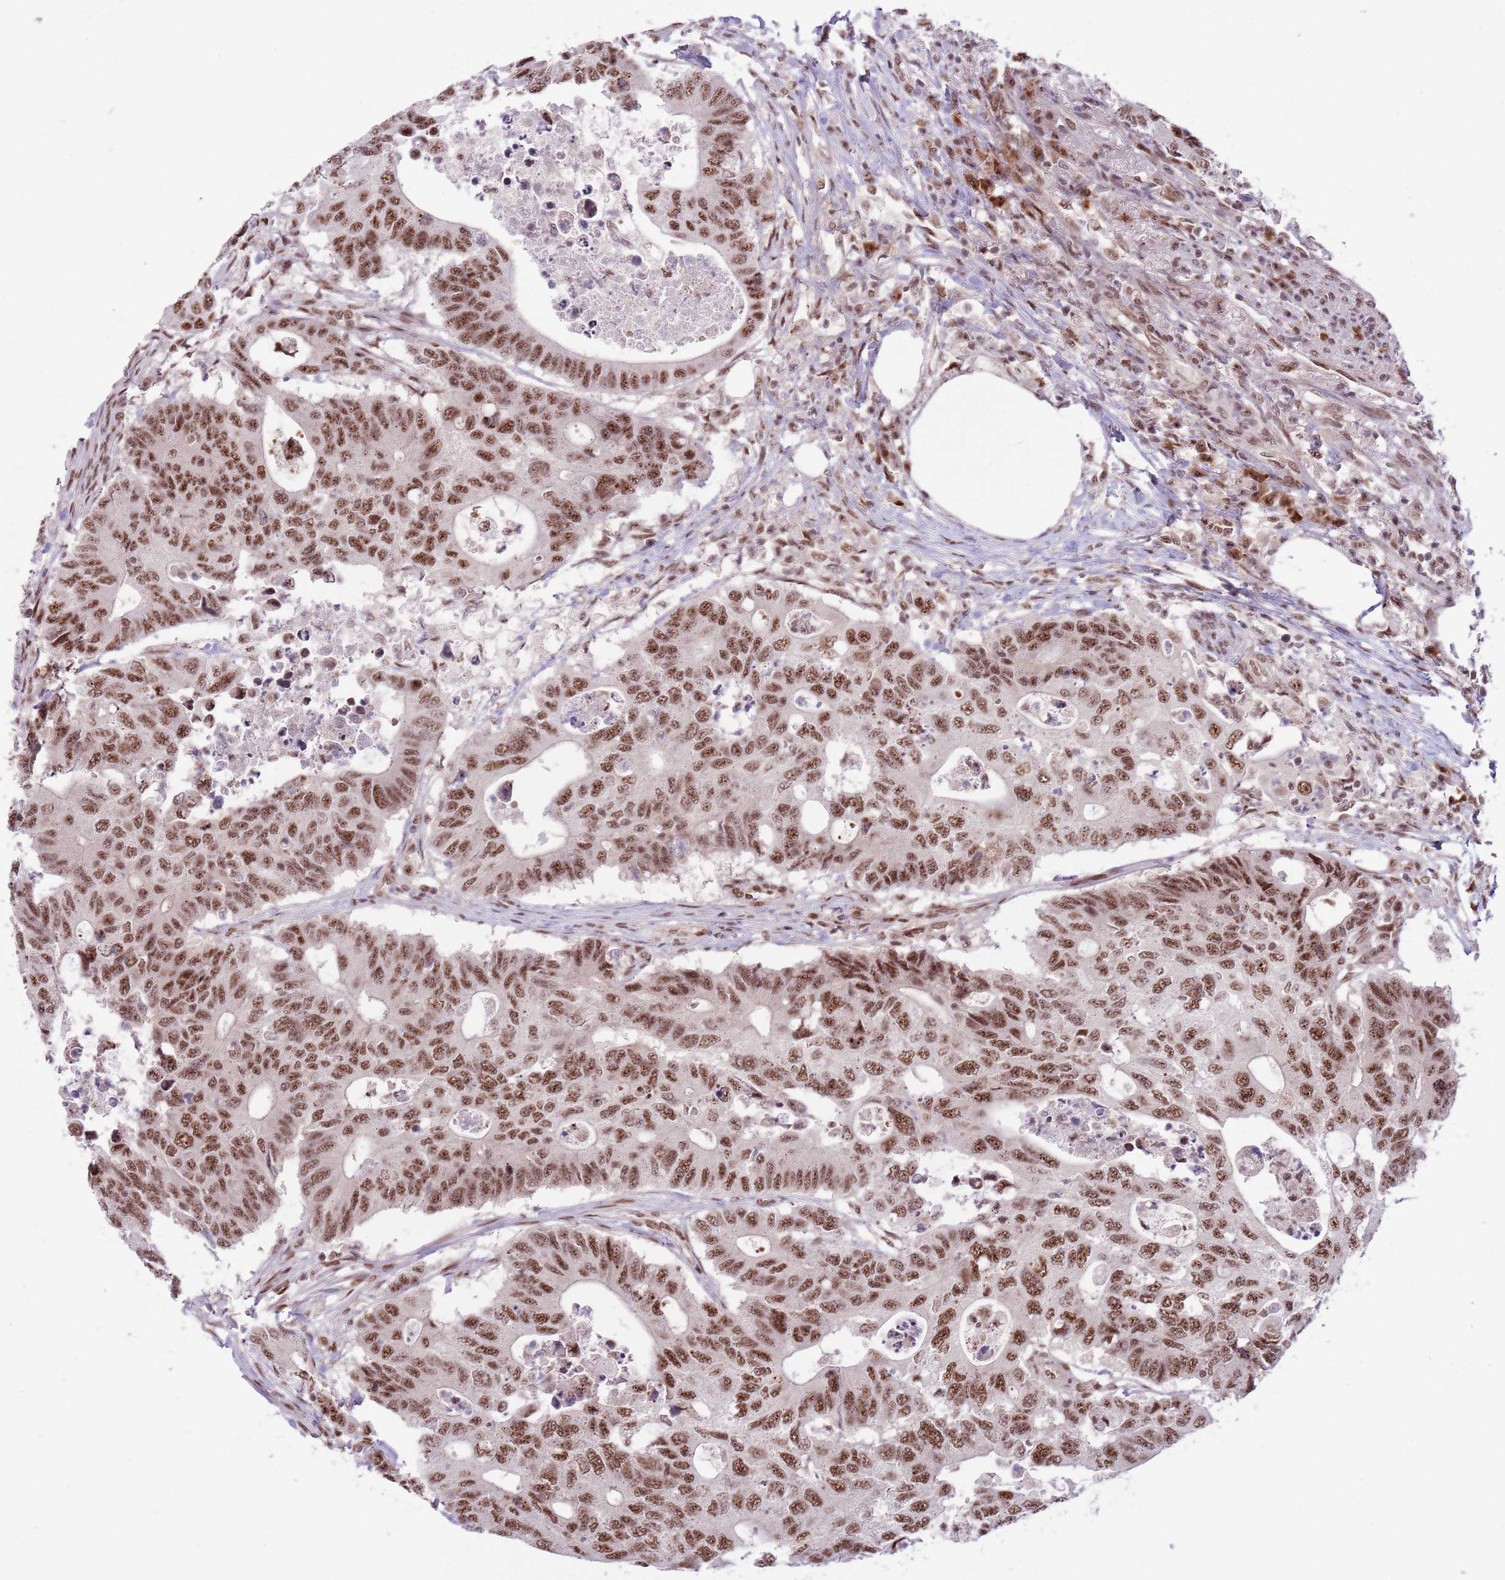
{"staining": {"intensity": "moderate", "quantity": ">75%", "location": "nuclear"}, "tissue": "colorectal cancer", "cell_type": "Tumor cells", "image_type": "cancer", "snomed": [{"axis": "morphology", "description": "Adenocarcinoma, NOS"}, {"axis": "topography", "description": "Colon"}], "caption": "High-magnification brightfield microscopy of adenocarcinoma (colorectal) stained with DAB (3,3'-diaminobenzidine) (brown) and counterstained with hematoxylin (blue). tumor cells exhibit moderate nuclear expression is present in about>75% of cells.", "gene": "SIPA1L3", "patient": {"sex": "male", "age": 71}}